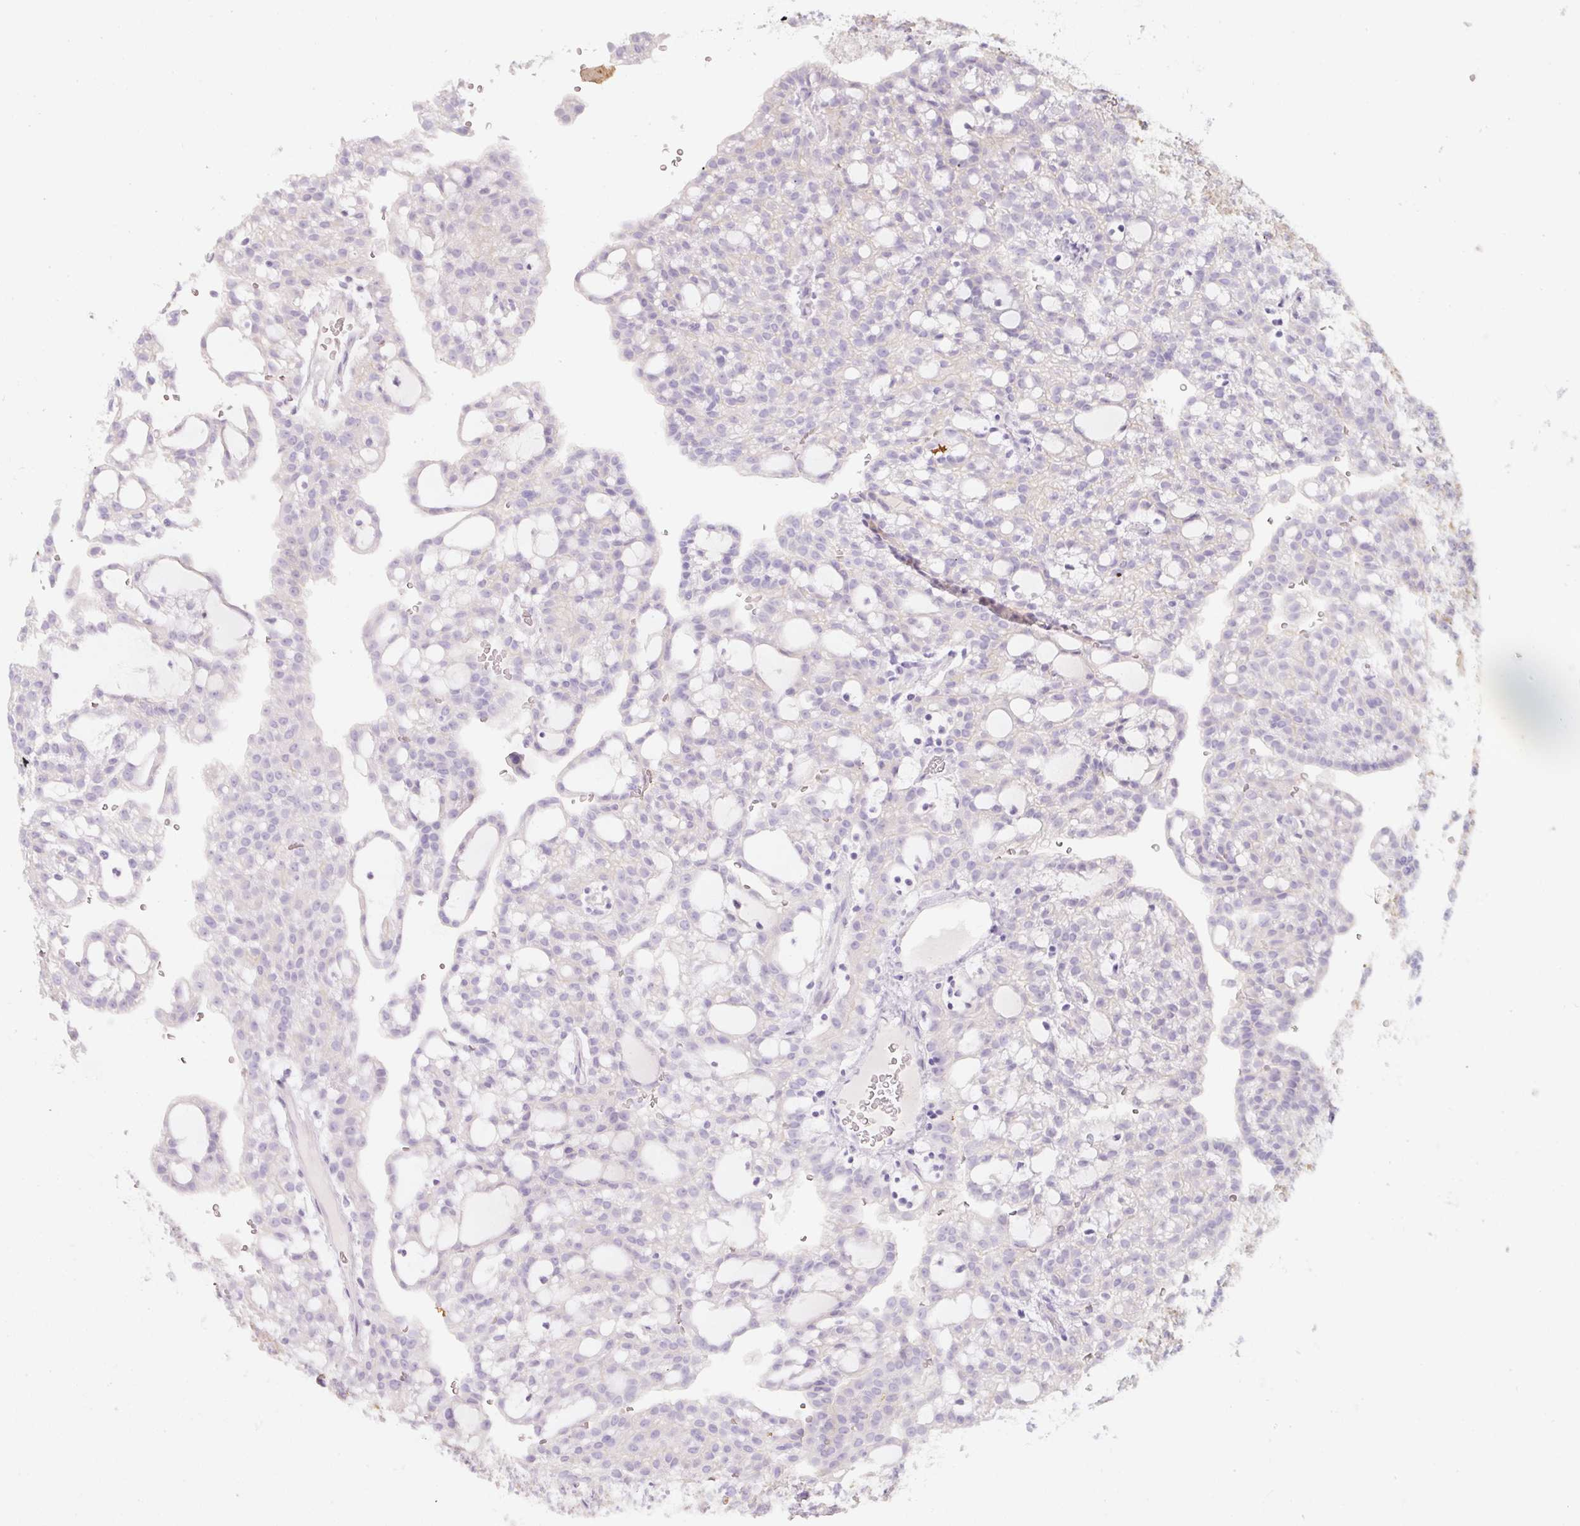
{"staining": {"intensity": "negative", "quantity": "none", "location": "none"}, "tissue": "renal cancer", "cell_type": "Tumor cells", "image_type": "cancer", "snomed": [{"axis": "morphology", "description": "Adenocarcinoma, NOS"}, {"axis": "topography", "description": "Kidney"}], "caption": "Tumor cells show no significant protein expression in renal cancer (adenocarcinoma).", "gene": "SLC2A2", "patient": {"sex": "male", "age": 63}}